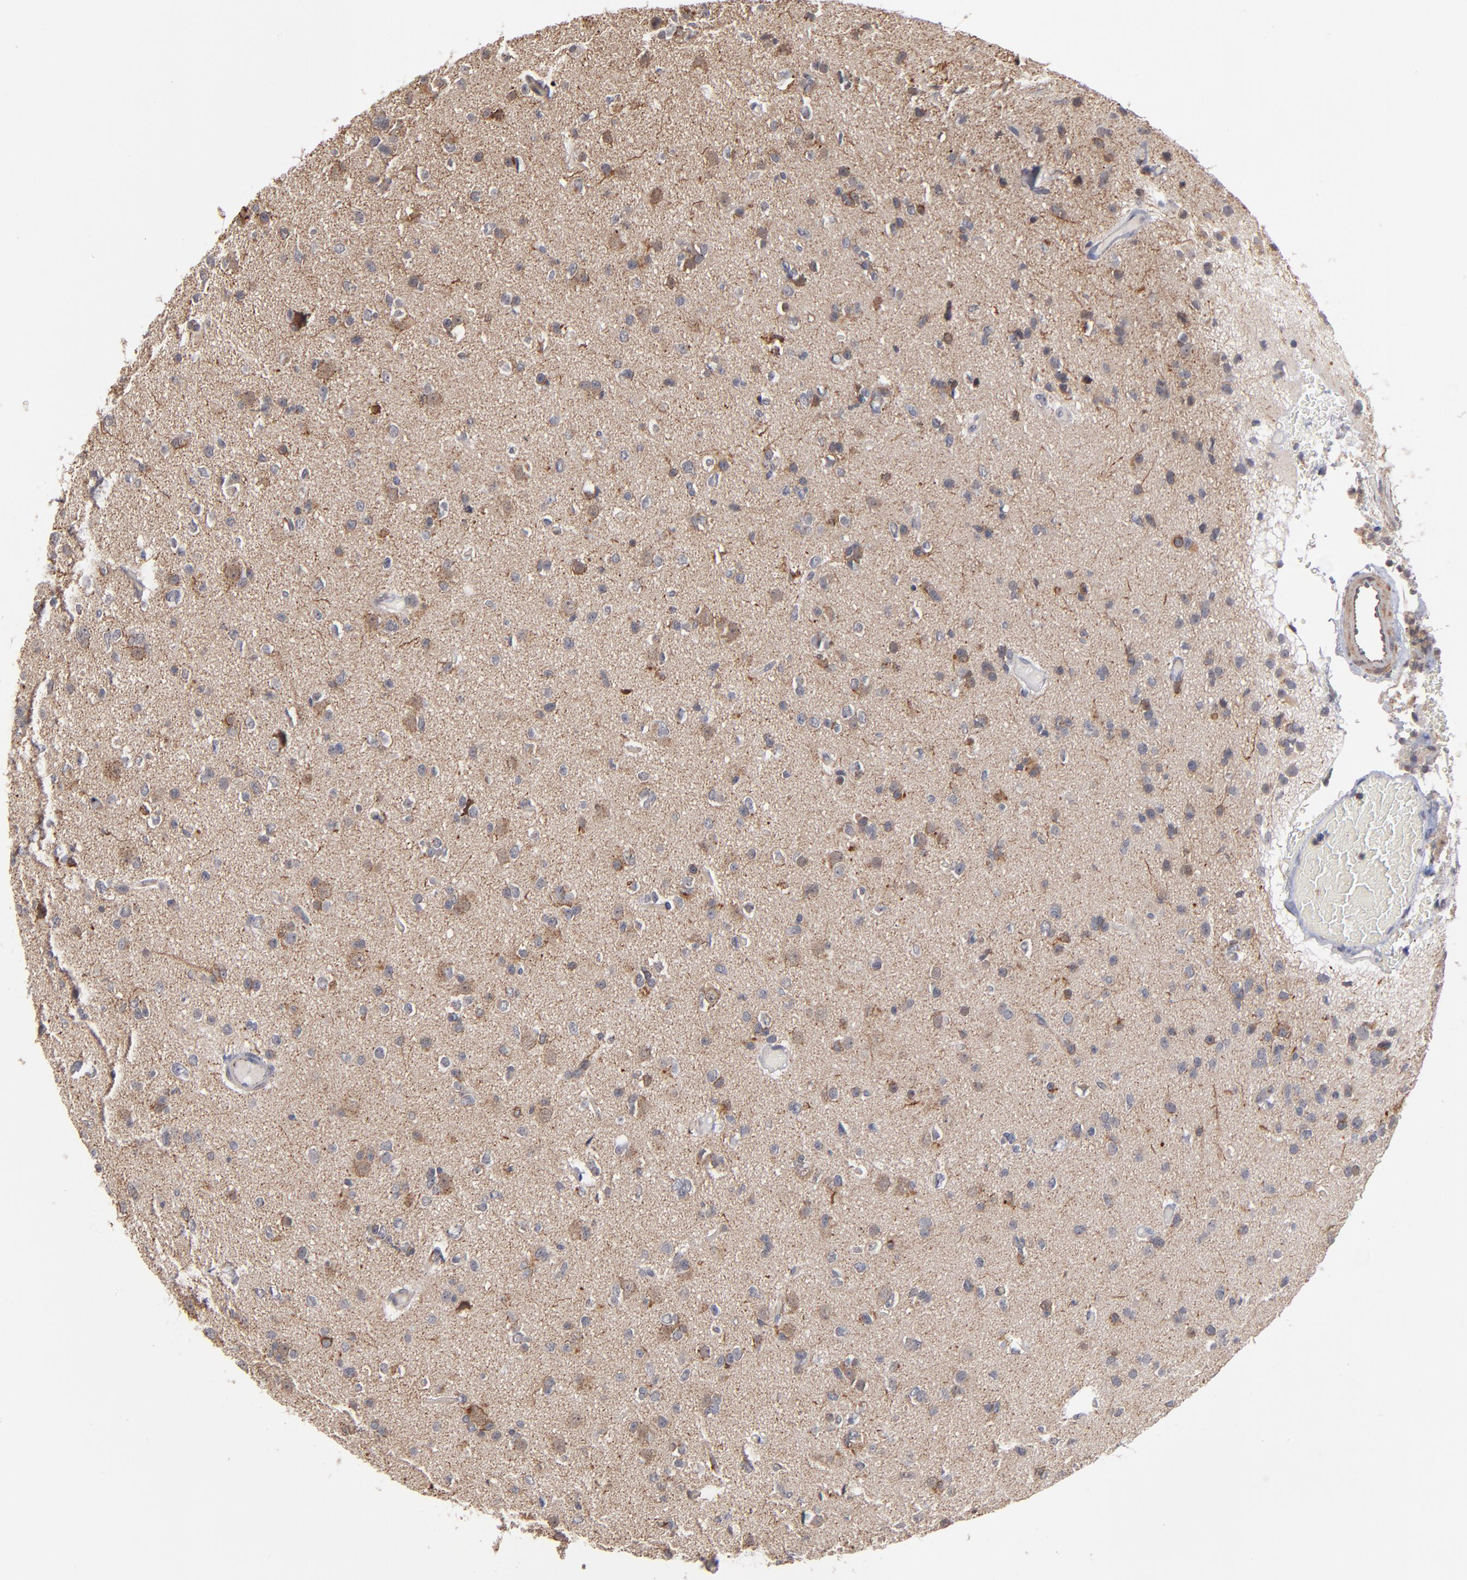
{"staining": {"intensity": "moderate", "quantity": "25%-75%", "location": "cytoplasmic/membranous"}, "tissue": "glioma", "cell_type": "Tumor cells", "image_type": "cancer", "snomed": [{"axis": "morphology", "description": "Glioma, malignant, Low grade"}, {"axis": "topography", "description": "Brain"}], "caption": "The immunohistochemical stain labels moderate cytoplasmic/membranous positivity in tumor cells of low-grade glioma (malignant) tissue. (DAB (3,3'-diaminobenzidine) IHC with brightfield microscopy, high magnification).", "gene": "MIPOL1", "patient": {"sex": "male", "age": 42}}